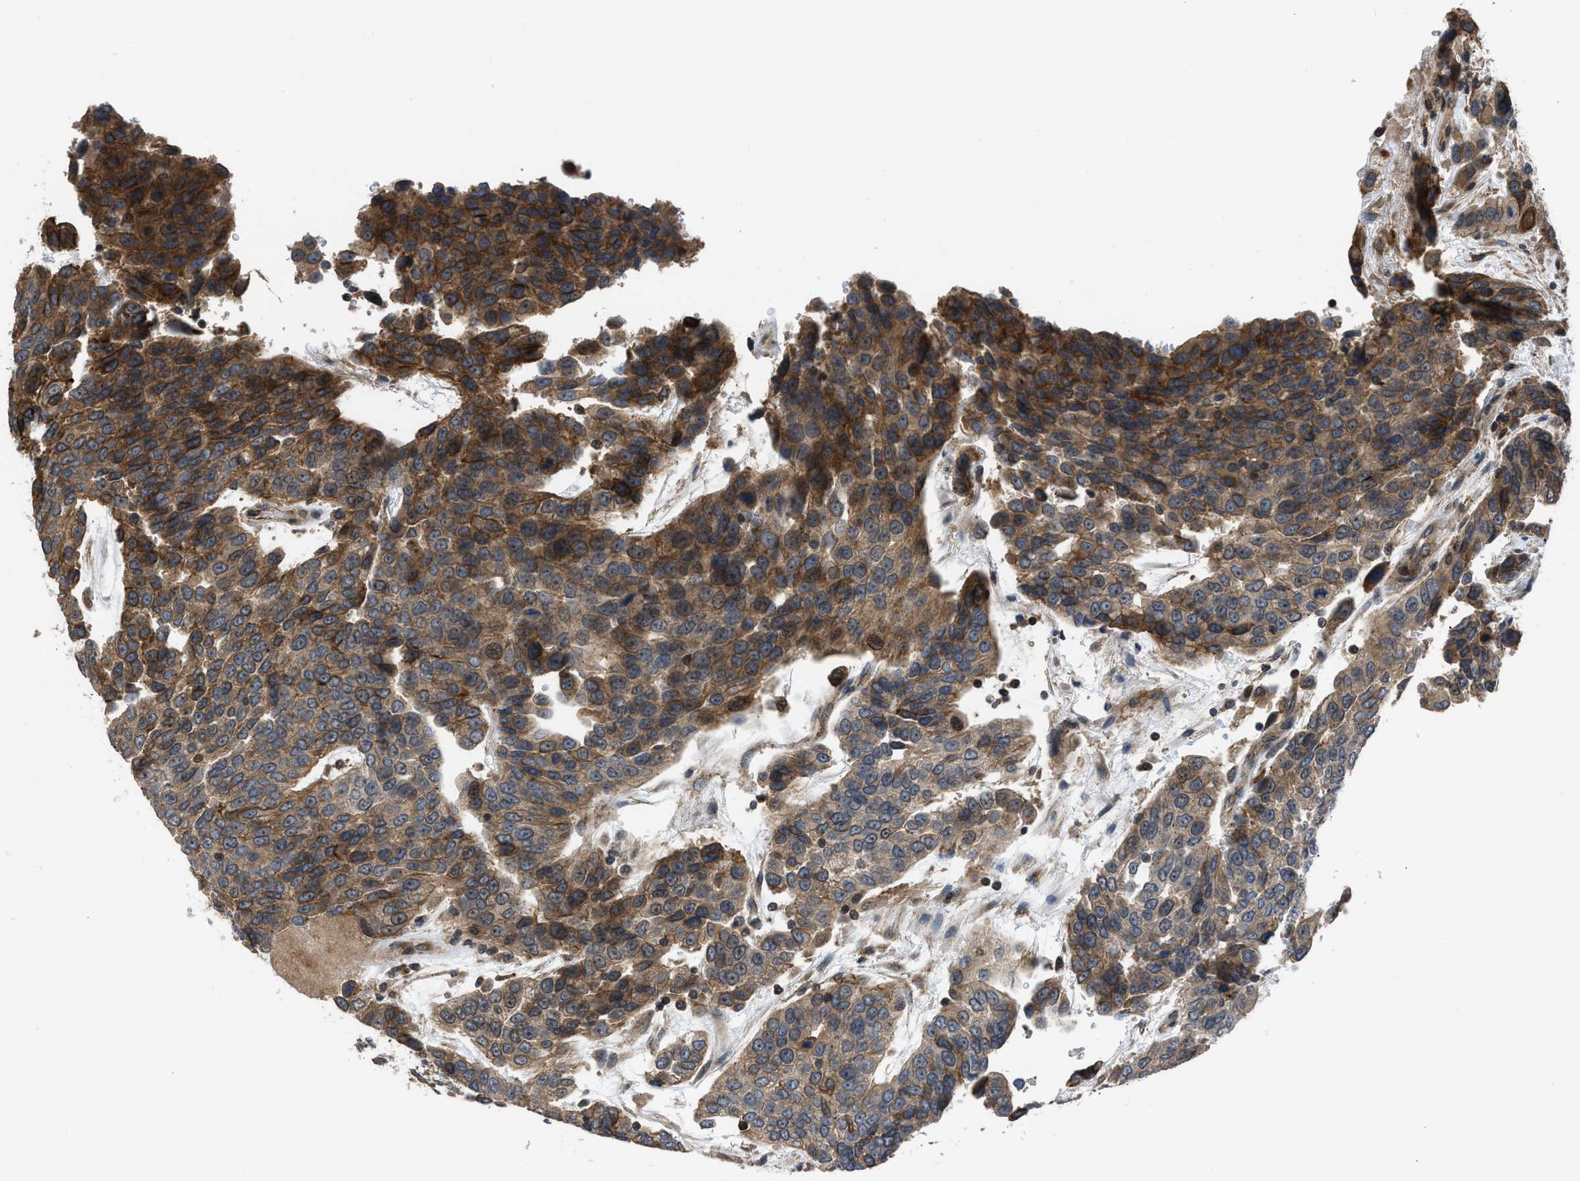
{"staining": {"intensity": "moderate", "quantity": ">75%", "location": "cytoplasmic/membranous"}, "tissue": "urothelial cancer", "cell_type": "Tumor cells", "image_type": "cancer", "snomed": [{"axis": "morphology", "description": "Urothelial carcinoma, High grade"}, {"axis": "topography", "description": "Urinary bladder"}], "caption": "A brown stain highlights moderate cytoplasmic/membranous staining of a protein in urothelial cancer tumor cells.", "gene": "GPATCH2L", "patient": {"sex": "female", "age": 80}}